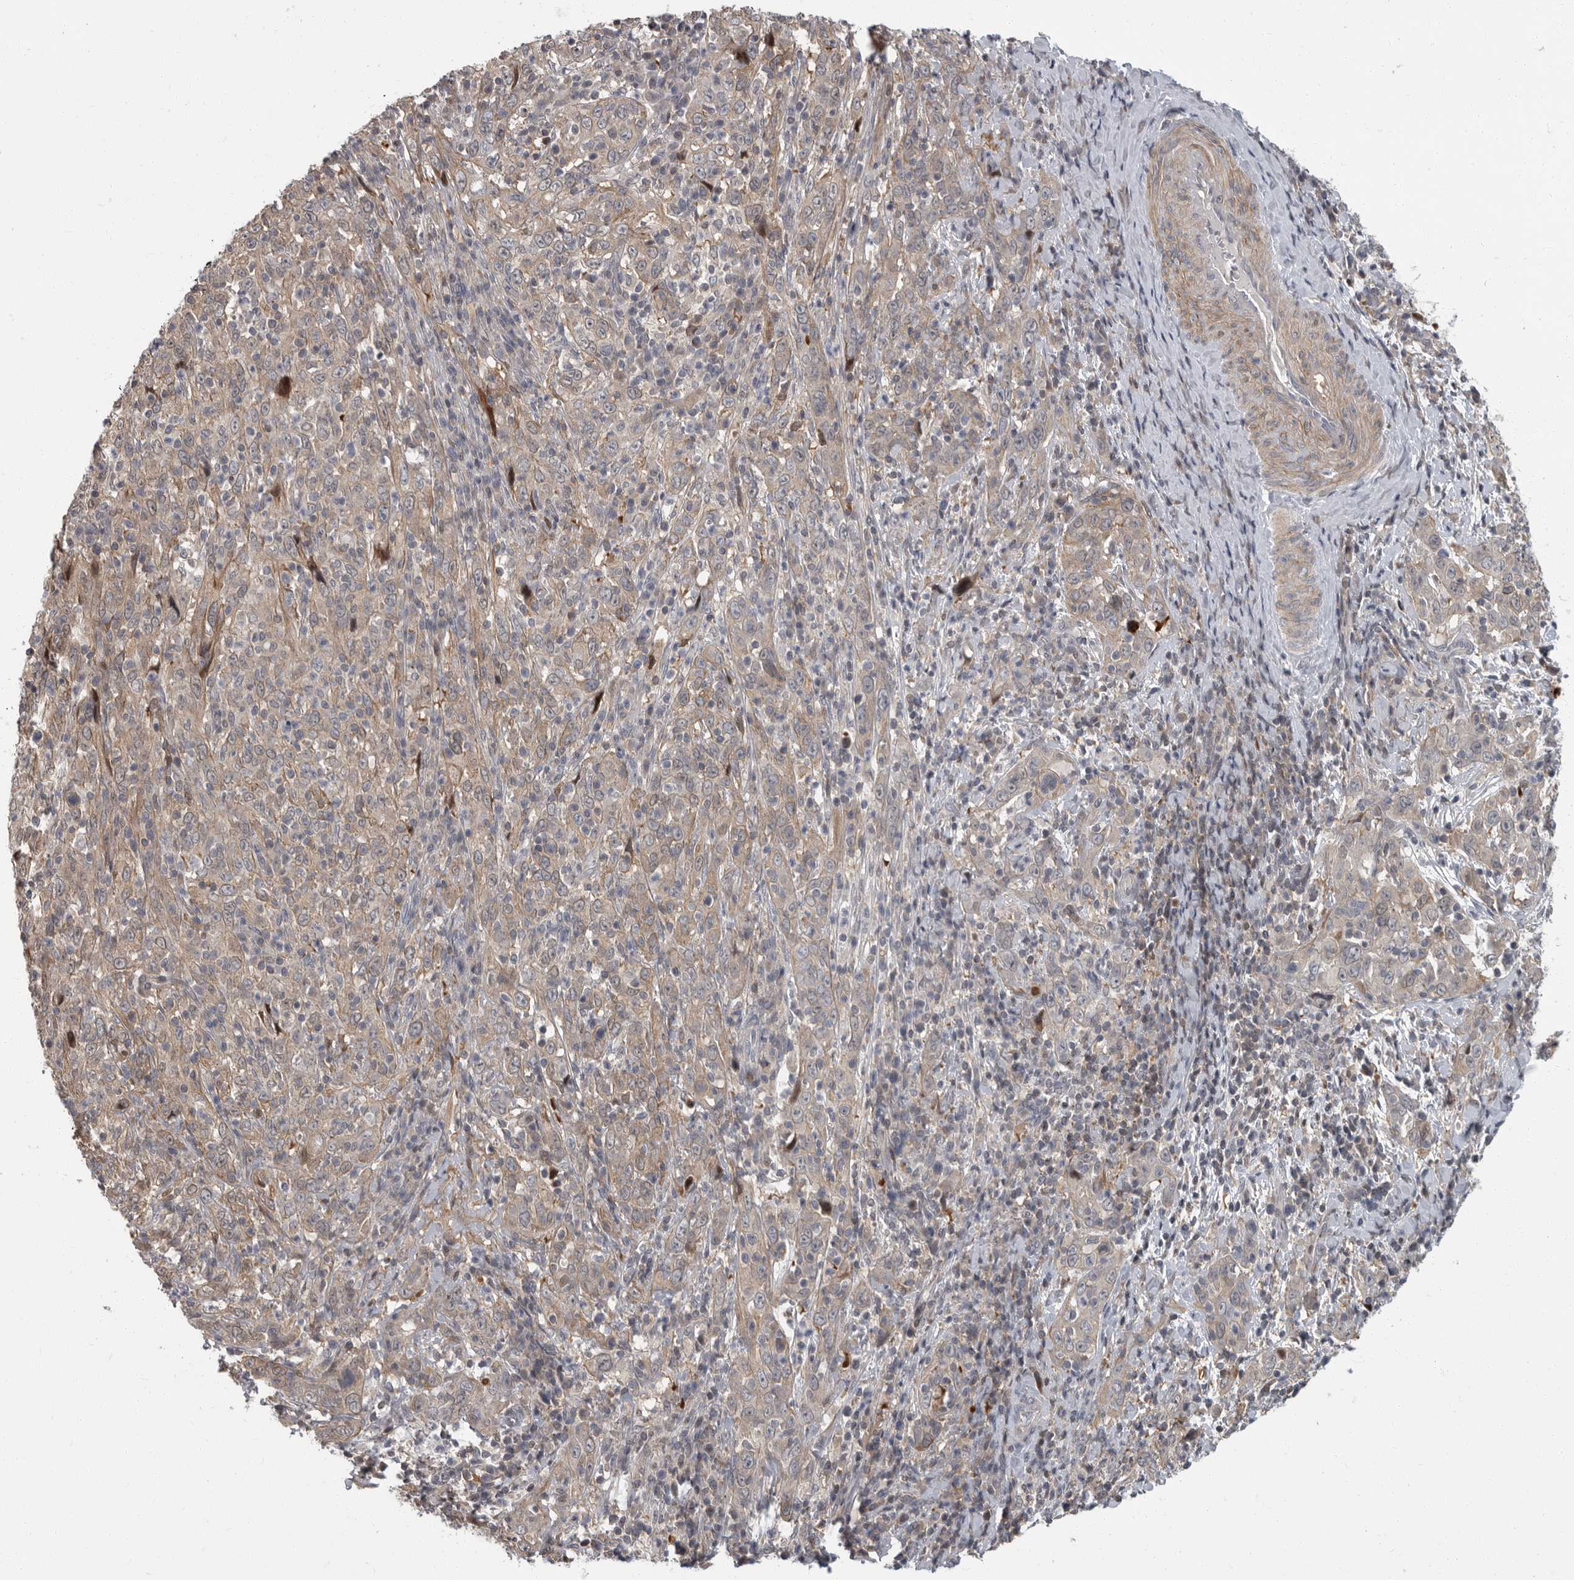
{"staining": {"intensity": "weak", "quantity": "<25%", "location": "cytoplasmic/membranous"}, "tissue": "cervical cancer", "cell_type": "Tumor cells", "image_type": "cancer", "snomed": [{"axis": "morphology", "description": "Squamous cell carcinoma, NOS"}, {"axis": "topography", "description": "Cervix"}], "caption": "An immunohistochemistry (IHC) photomicrograph of cervical cancer is shown. There is no staining in tumor cells of cervical cancer.", "gene": "PDE7A", "patient": {"sex": "female", "age": 46}}